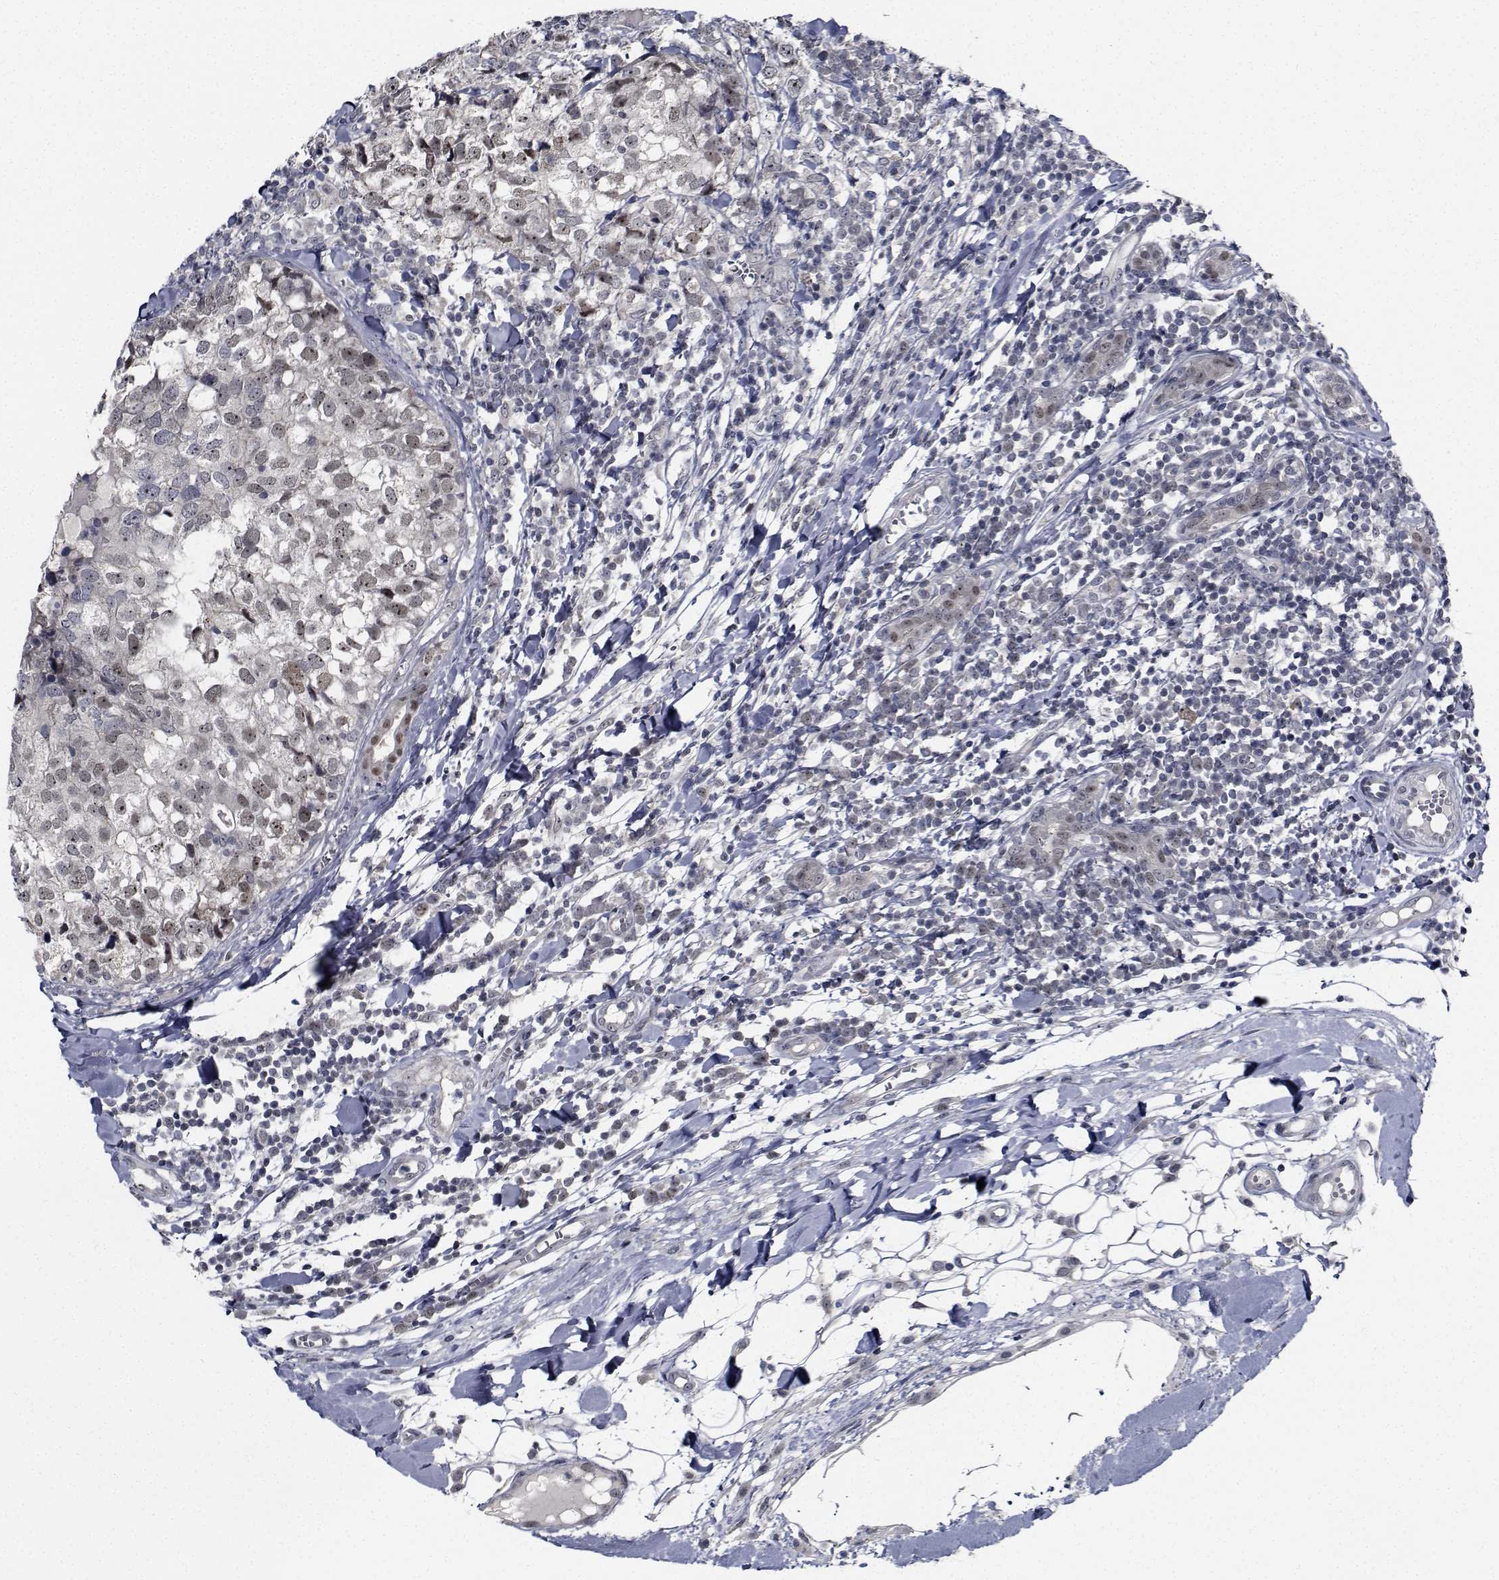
{"staining": {"intensity": "weak", "quantity": ">75%", "location": "nuclear"}, "tissue": "breast cancer", "cell_type": "Tumor cells", "image_type": "cancer", "snomed": [{"axis": "morphology", "description": "Duct carcinoma"}, {"axis": "topography", "description": "Breast"}], "caption": "Protein staining by immunohistochemistry (IHC) shows weak nuclear positivity in approximately >75% of tumor cells in breast infiltrating ductal carcinoma.", "gene": "NVL", "patient": {"sex": "female", "age": 30}}